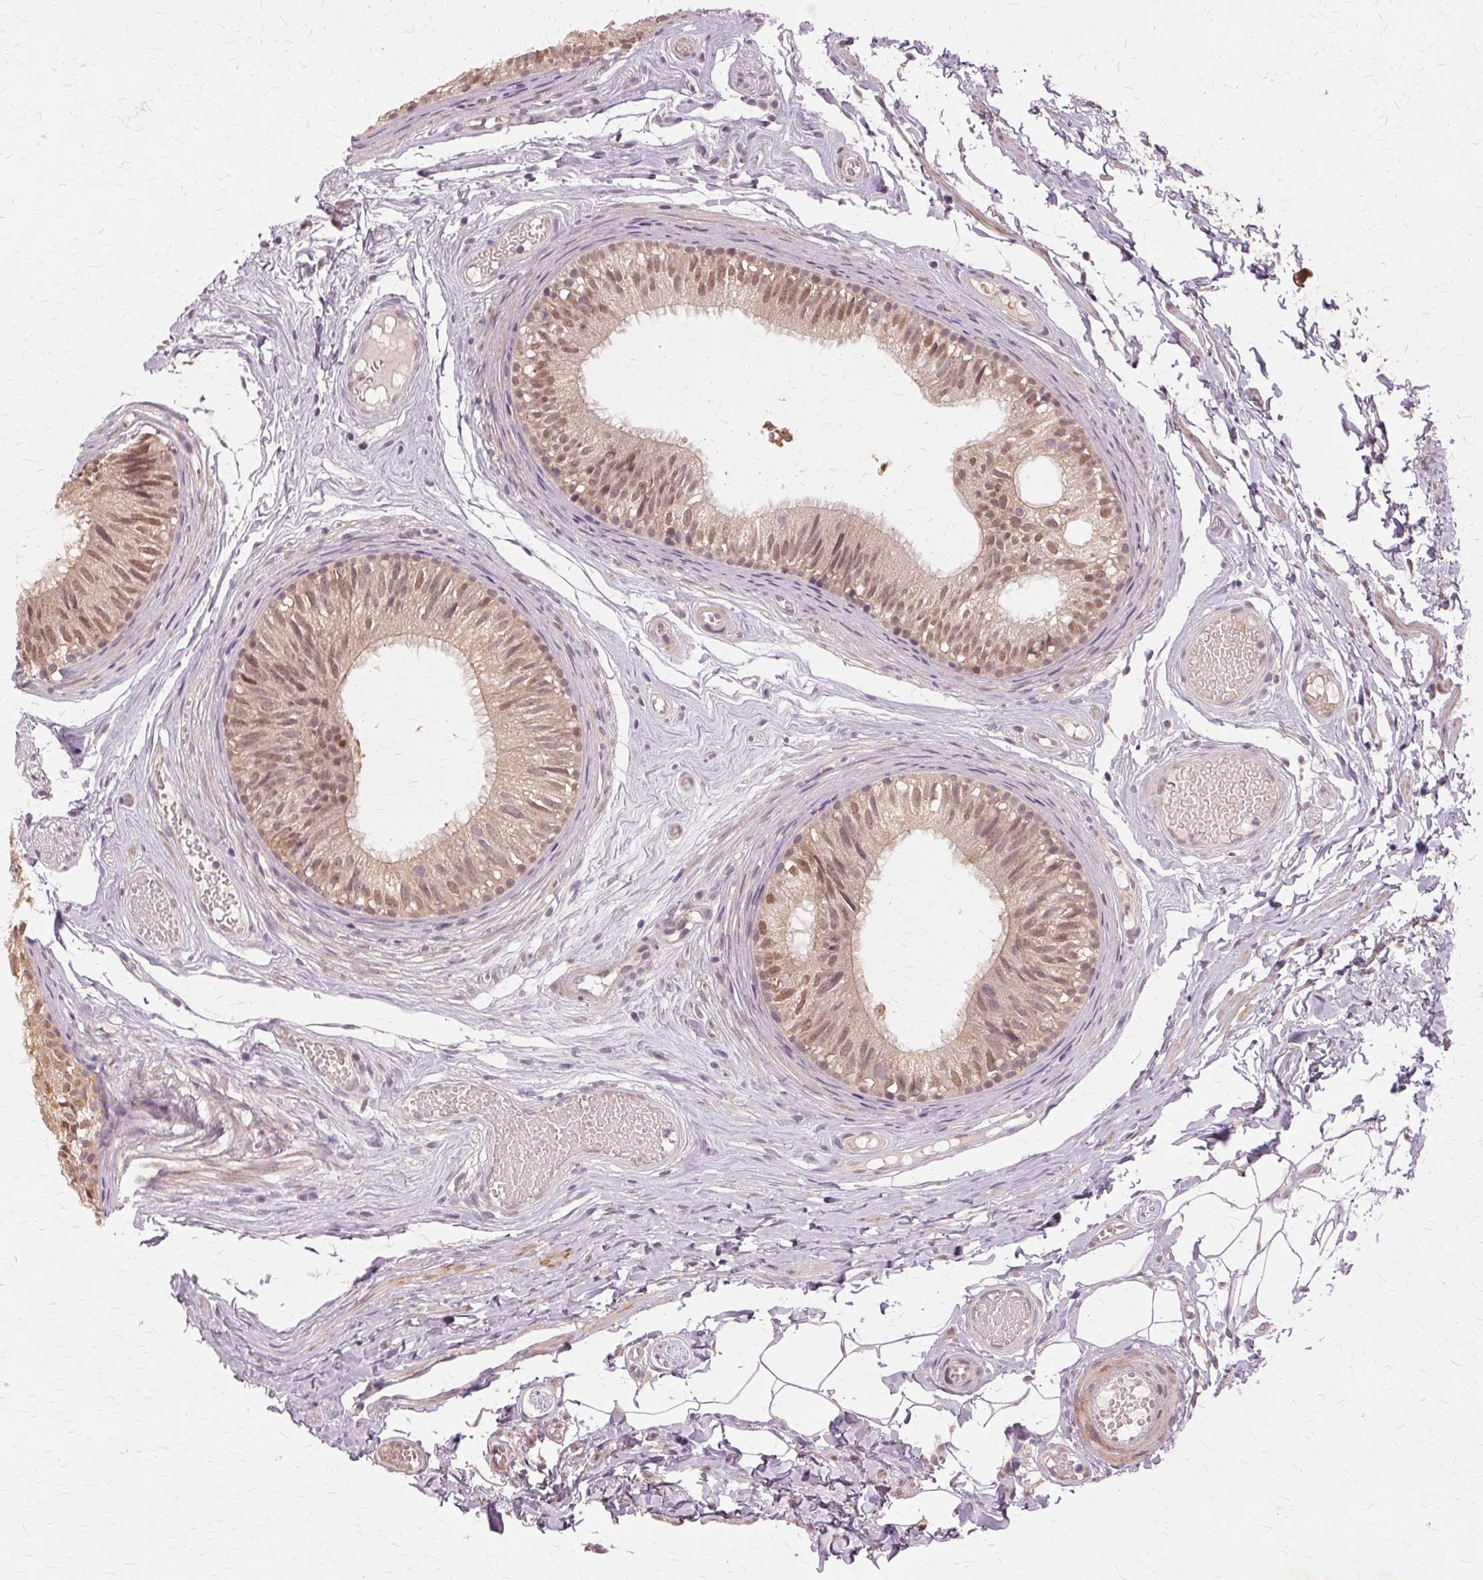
{"staining": {"intensity": "moderate", "quantity": ">75%", "location": "cytoplasmic/membranous,nuclear"}, "tissue": "epididymis", "cell_type": "Glandular cells", "image_type": "normal", "snomed": [{"axis": "morphology", "description": "Normal tissue, NOS"}, {"axis": "morphology", "description": "Seminoma, NOS"}, {"axis": "topography", "description": "Testis"}, {"axis": "topography", "description": "Epididymis"}], "caption": "The image exhibits immunohistochemical staining of unremarkable epididymis. There is moderate cytoplasmic/membranous,nuclear expression is identified in approximately >75% of glandular cells.", "gene": "PRMT5", "patient": {"sex": "male", "age": 34}}